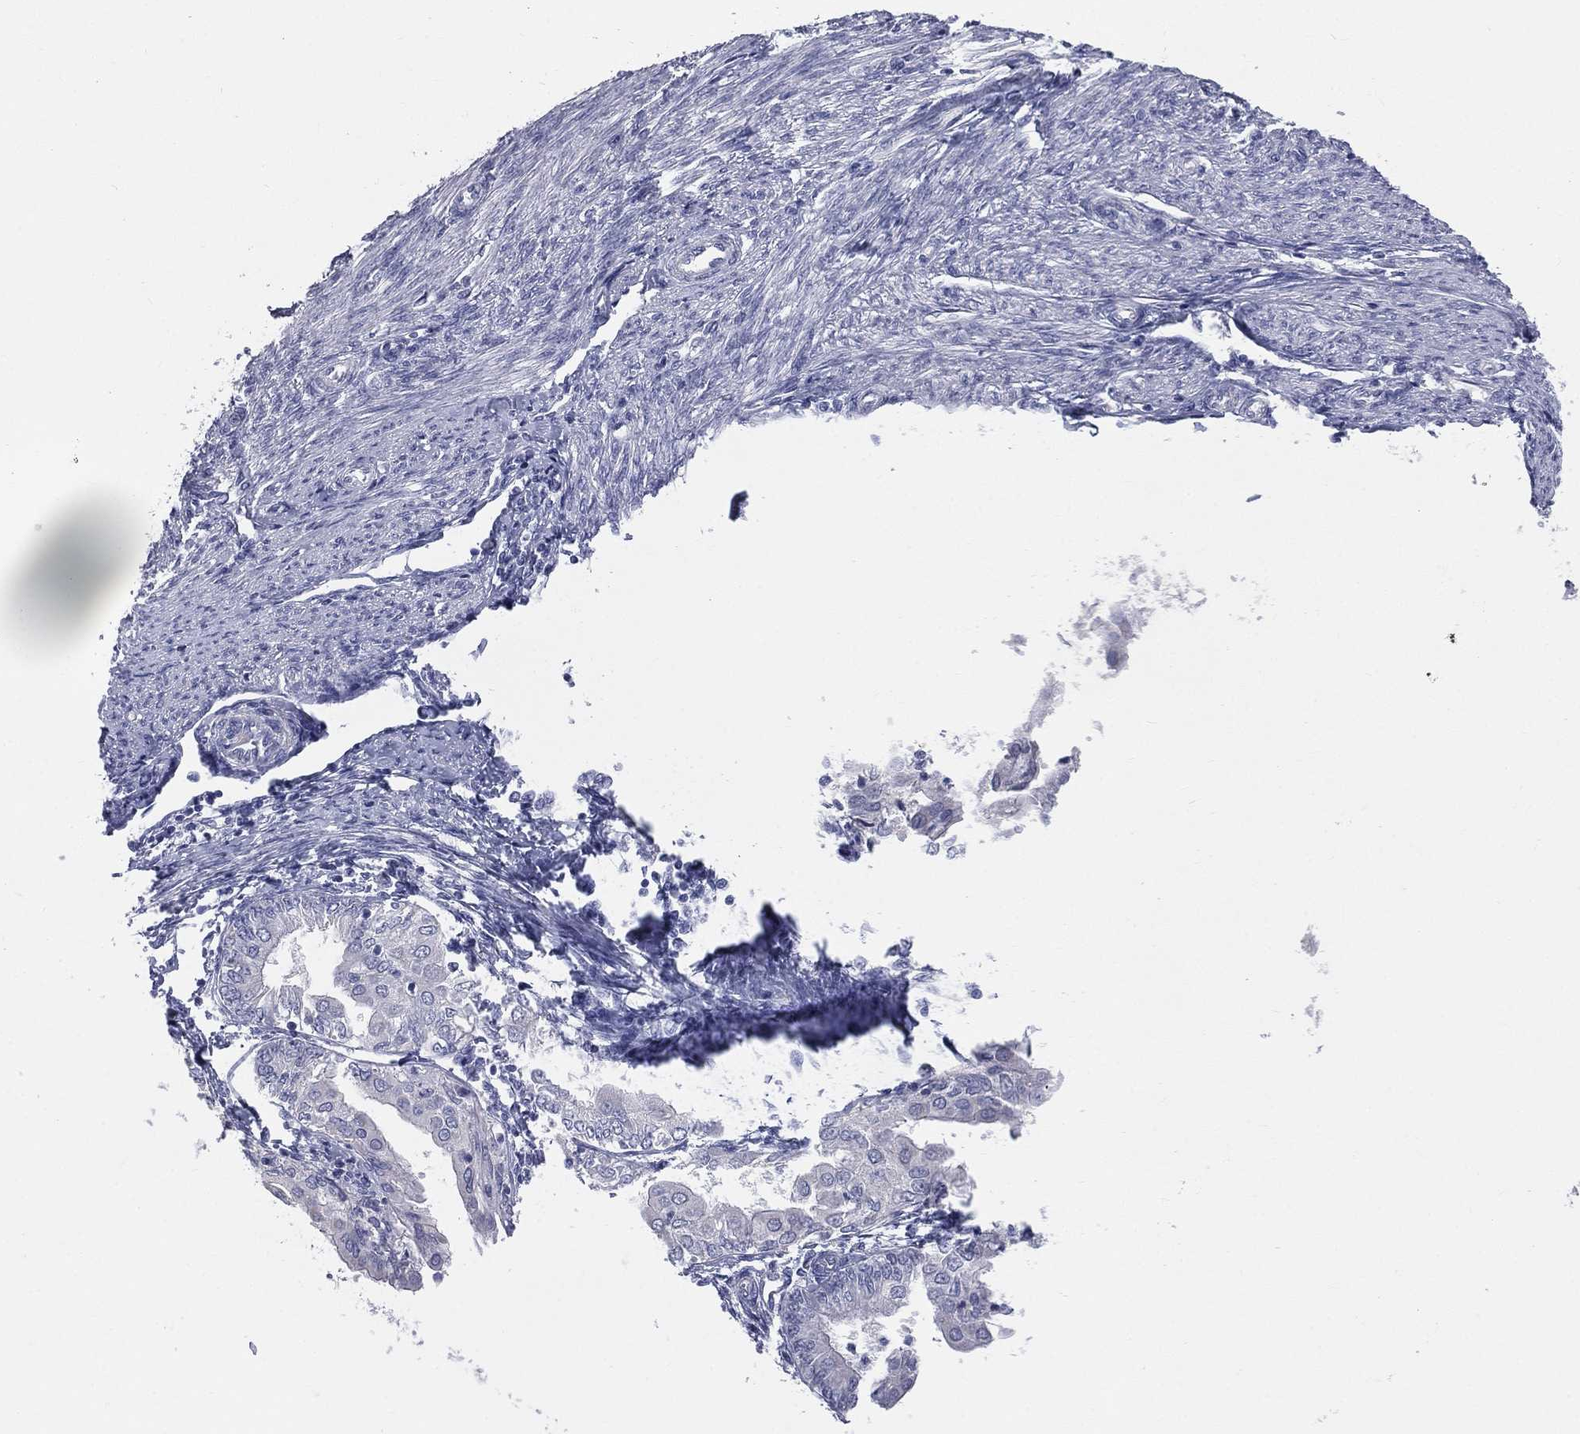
{"staining": {"intensity": "negative", "quantity": "none", "location": "none"}, "tissue": "endometrial cancer", "cell_type": "Tumor cells", "image_type": "cancer", "snomed": [{"axis": "morphology", "description": "Adenocarcinoma, NOS"}, {"axis": "topography", "description": "Endometrium"}], "caption": "The immunohistochemistry (IHC) micrograph has no significant expression in tumor cells of endometrial adenocarcinoma tissue. (Brightfield microscopy of DAB (3,3'-diaminobenzidine) immunohistochemistry (IHC) at high magnification).", "gene": "STK31", "patient": {"sex": "female", "age": 68}}